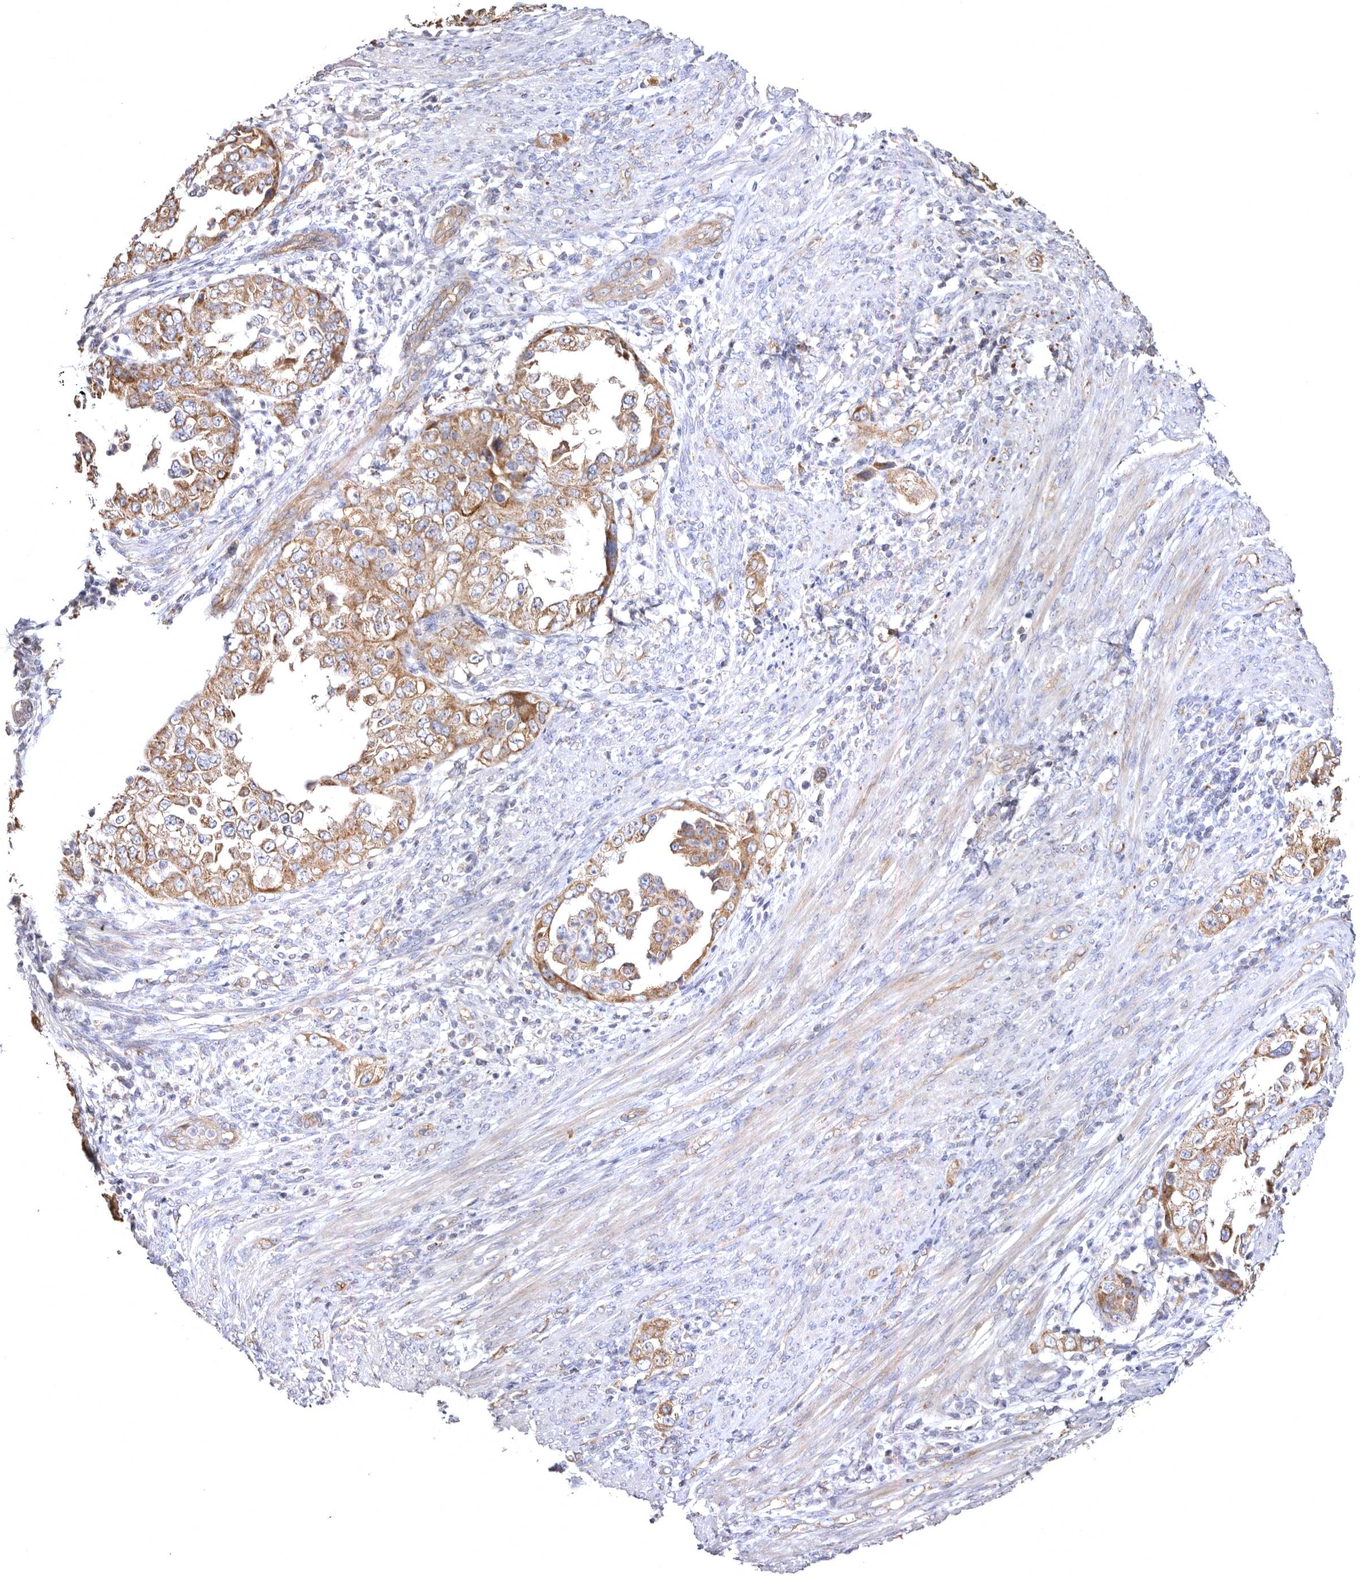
{"staining": {"intensity": "moderate", "quantity": ">75%", "location": "cytoplasmic/membranous"}, "tissue": "endometrial cancer", "cell_type": "Tumor cells", "image_type": "cancer", "snomed": [{"axis": "morphology", "description": "Adenocarcinoma, NOS"}, {"axis": "topography", "description": "Endometrium"}], "caption": "An image showing moderate cytoplasmic/membranous expression in approximately >75% of tumor cells in endometrial cancer, as visualized by brown immunohistochemical staining.", "gene": "BAIAP2L1", "patient": {"sex": "female", "age": 85}}